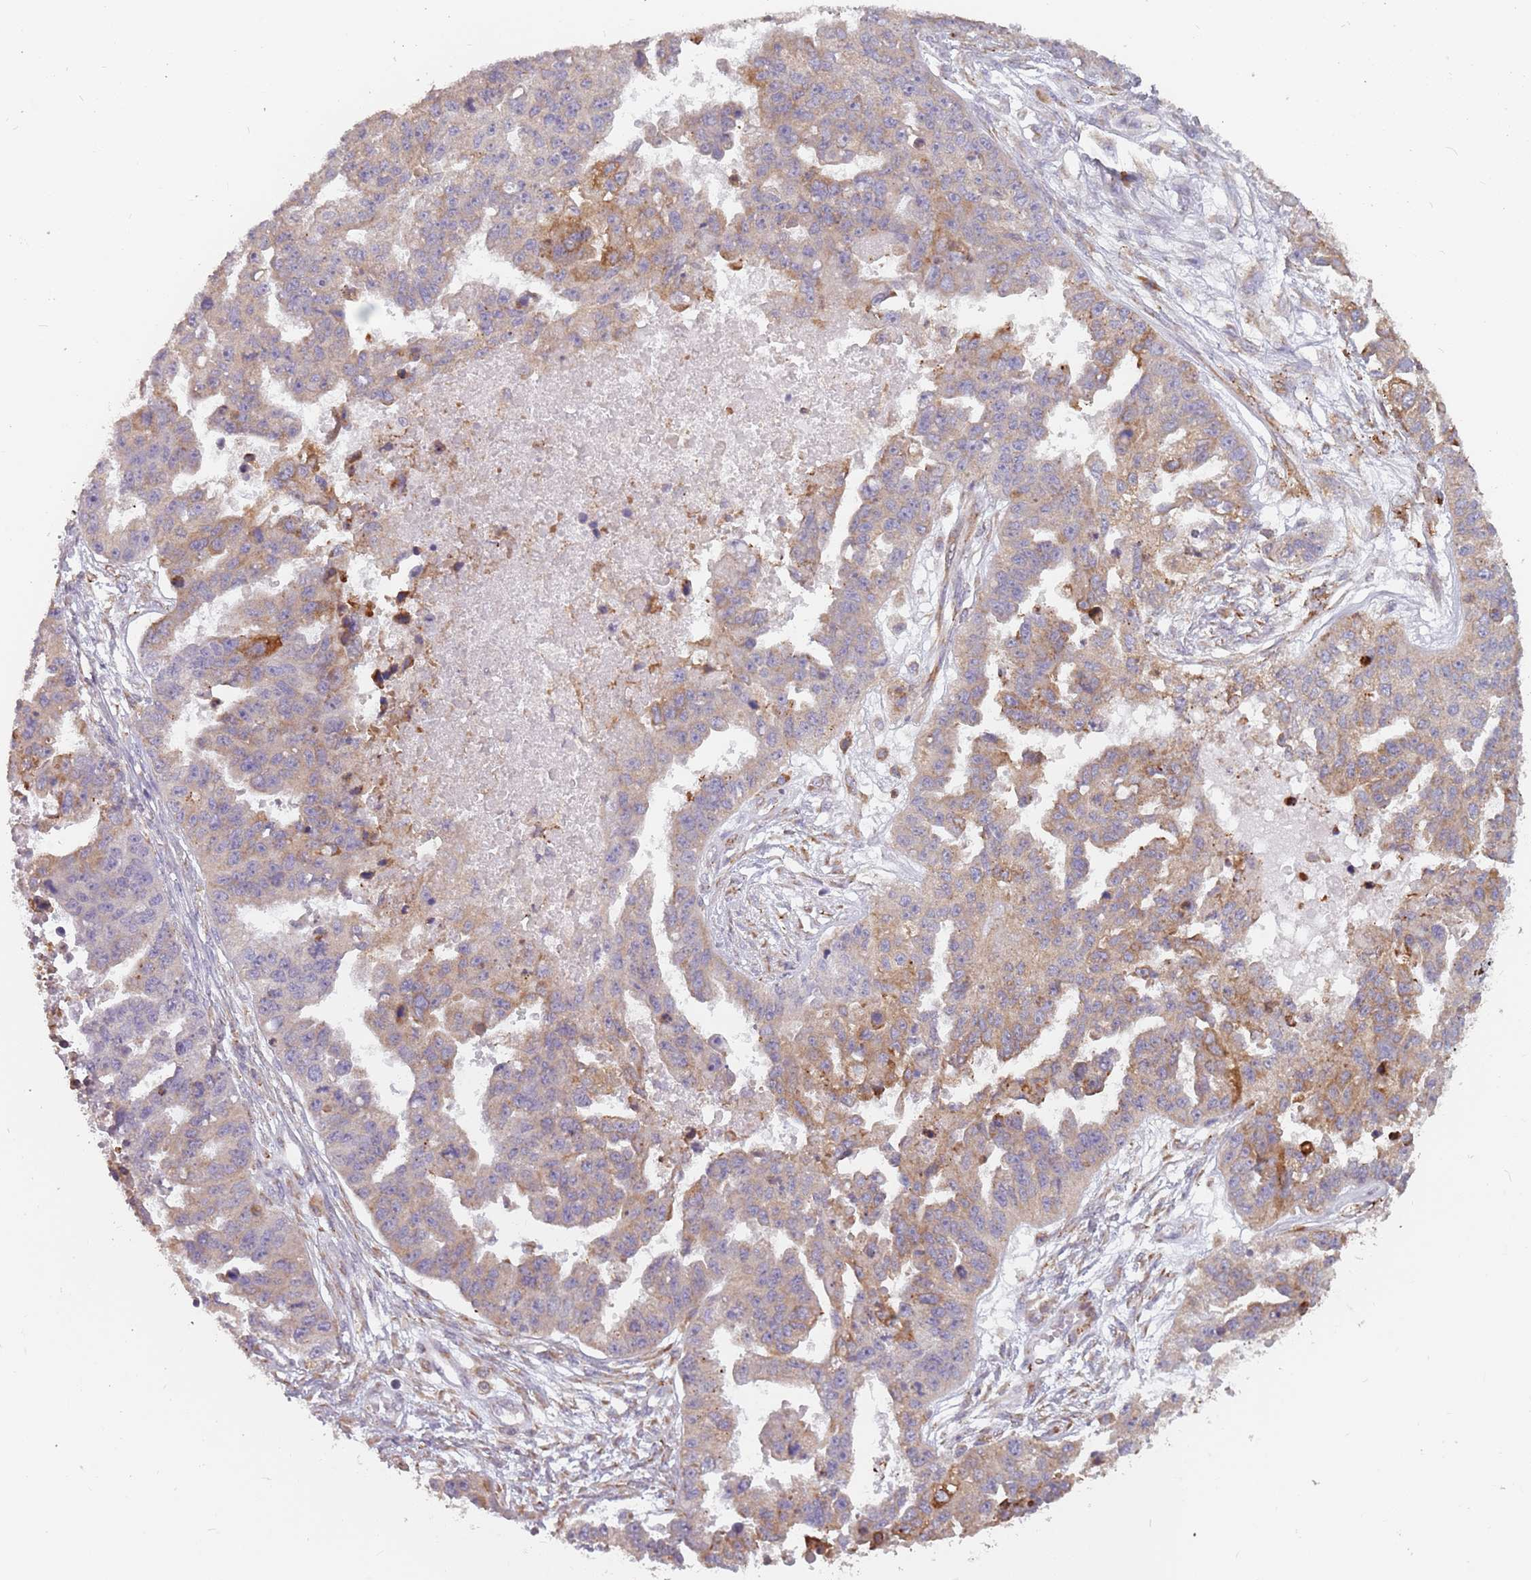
{"staining": {"intensity": "weak", "quantity": "25%-75%", "location": "cytoplasmic/membranous"}, "tissue": "ovarian cancer", "cell_type": "Tumor cells", "image_type": "cancer", "snomed": [{"axis": "morphology", "description": "Cystadenocarcinoma, serous, NOS"}, {"axis": "topography", "description": "Ovary"}], "caption": "Serous cystadenocarcinoma (ovarian) stained with IHC reveals weak cytoplasmic/membranous staining in about 25%-75% of tumor cells.", "gene": "RPS9", "patient": {"sex": "female", "age": 58}}